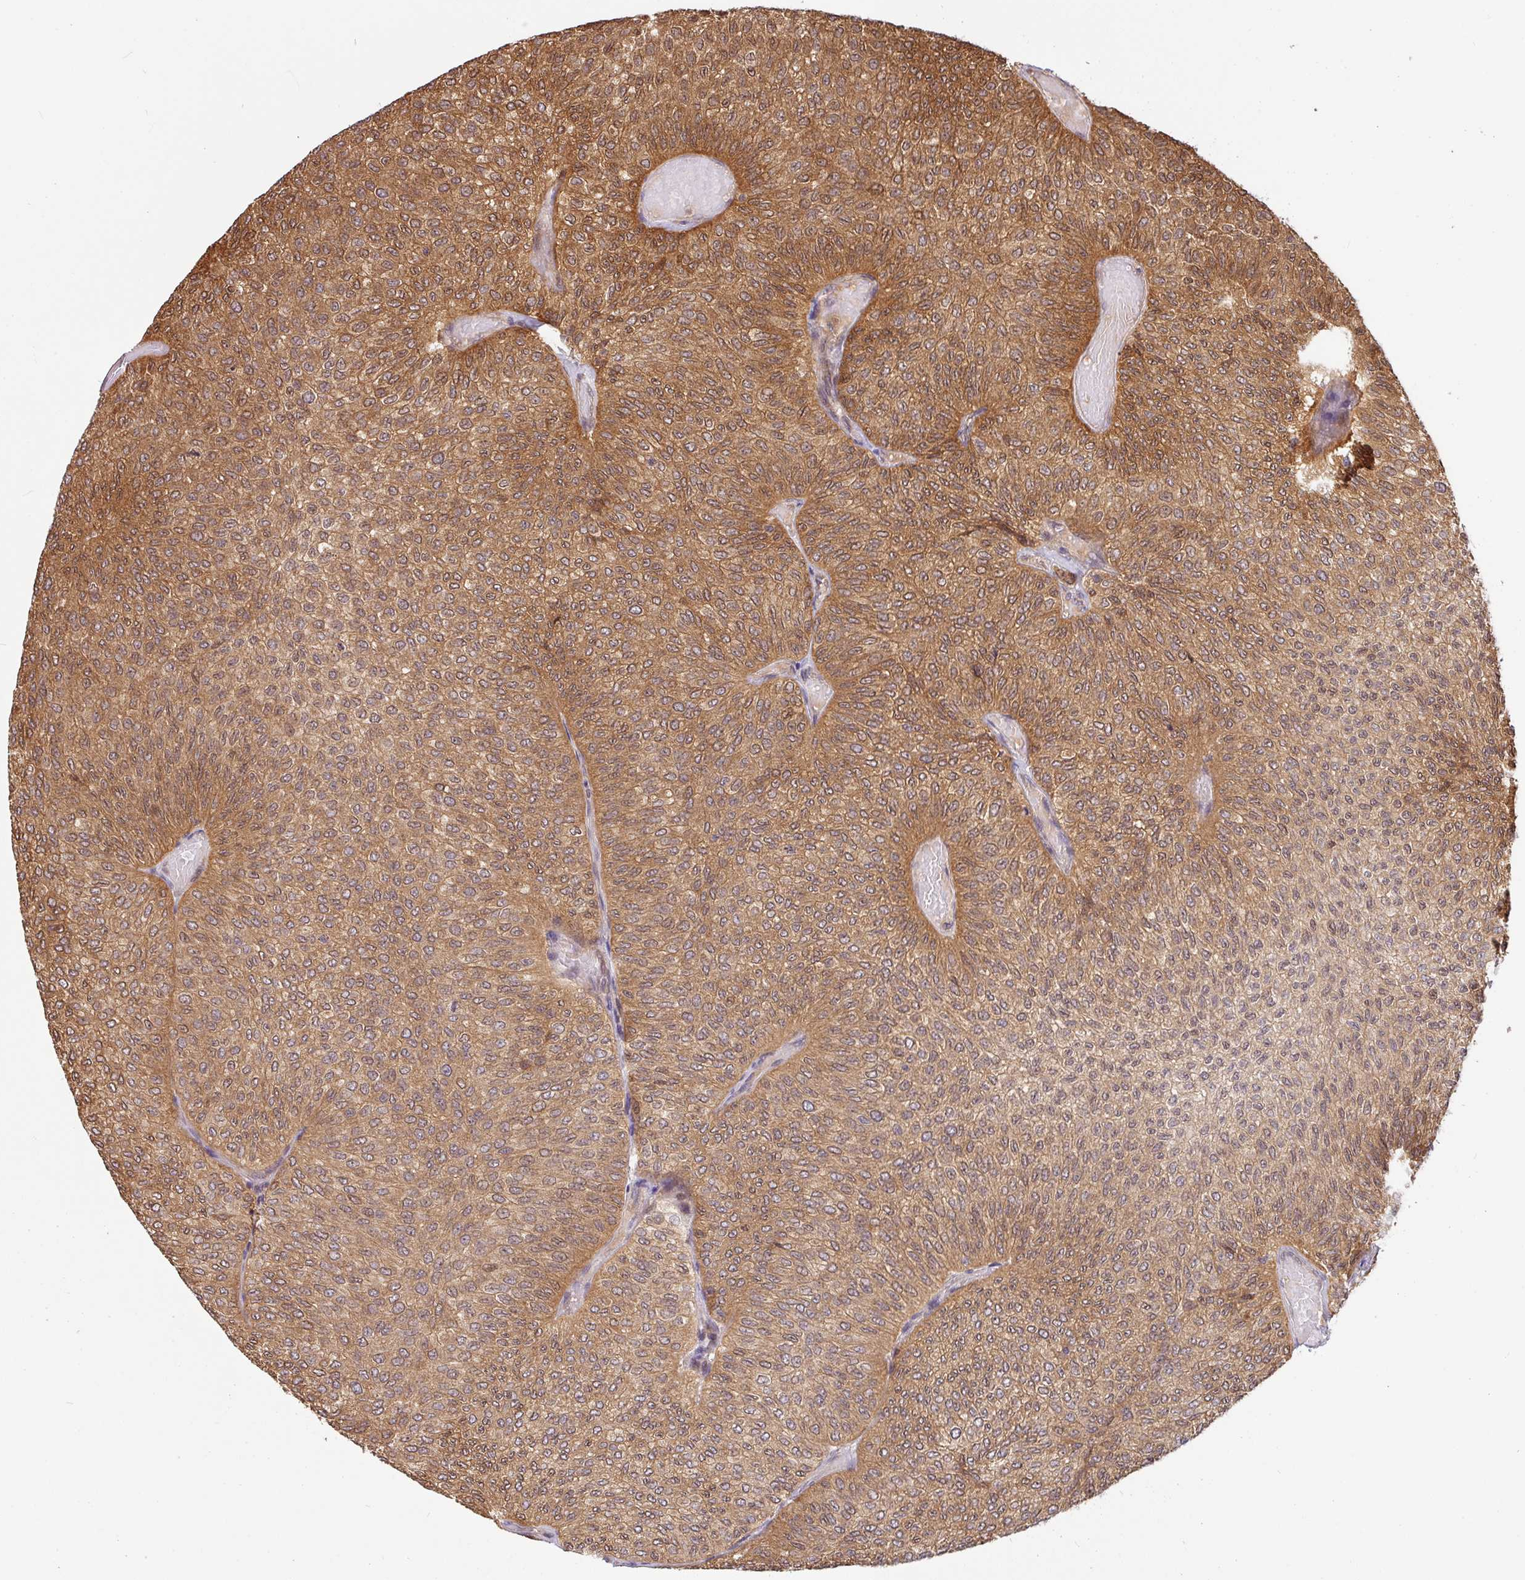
{"staining": {"intensity": "moderate", "quantity": ">75%", "location": "cytoplasmic/membranous,nuclear"}, "tissue": "urothelial cancer", "cell_type": "Tumor cells", "image_type": "cancer", "snomed": [{"axis": "morphology", "description": "Urothelial carcinoma, Low grade"}, {"axis": "topography", "description": "Urinary bladder"}], "caption": "IHC of human urothelial cancer exhibits medium levels of moderate cytoplasmic/membranous and nuclear expression in about >75% of tumor cells.", "gene": "SHB", "patient": {"sex": "male", "age": 78}}